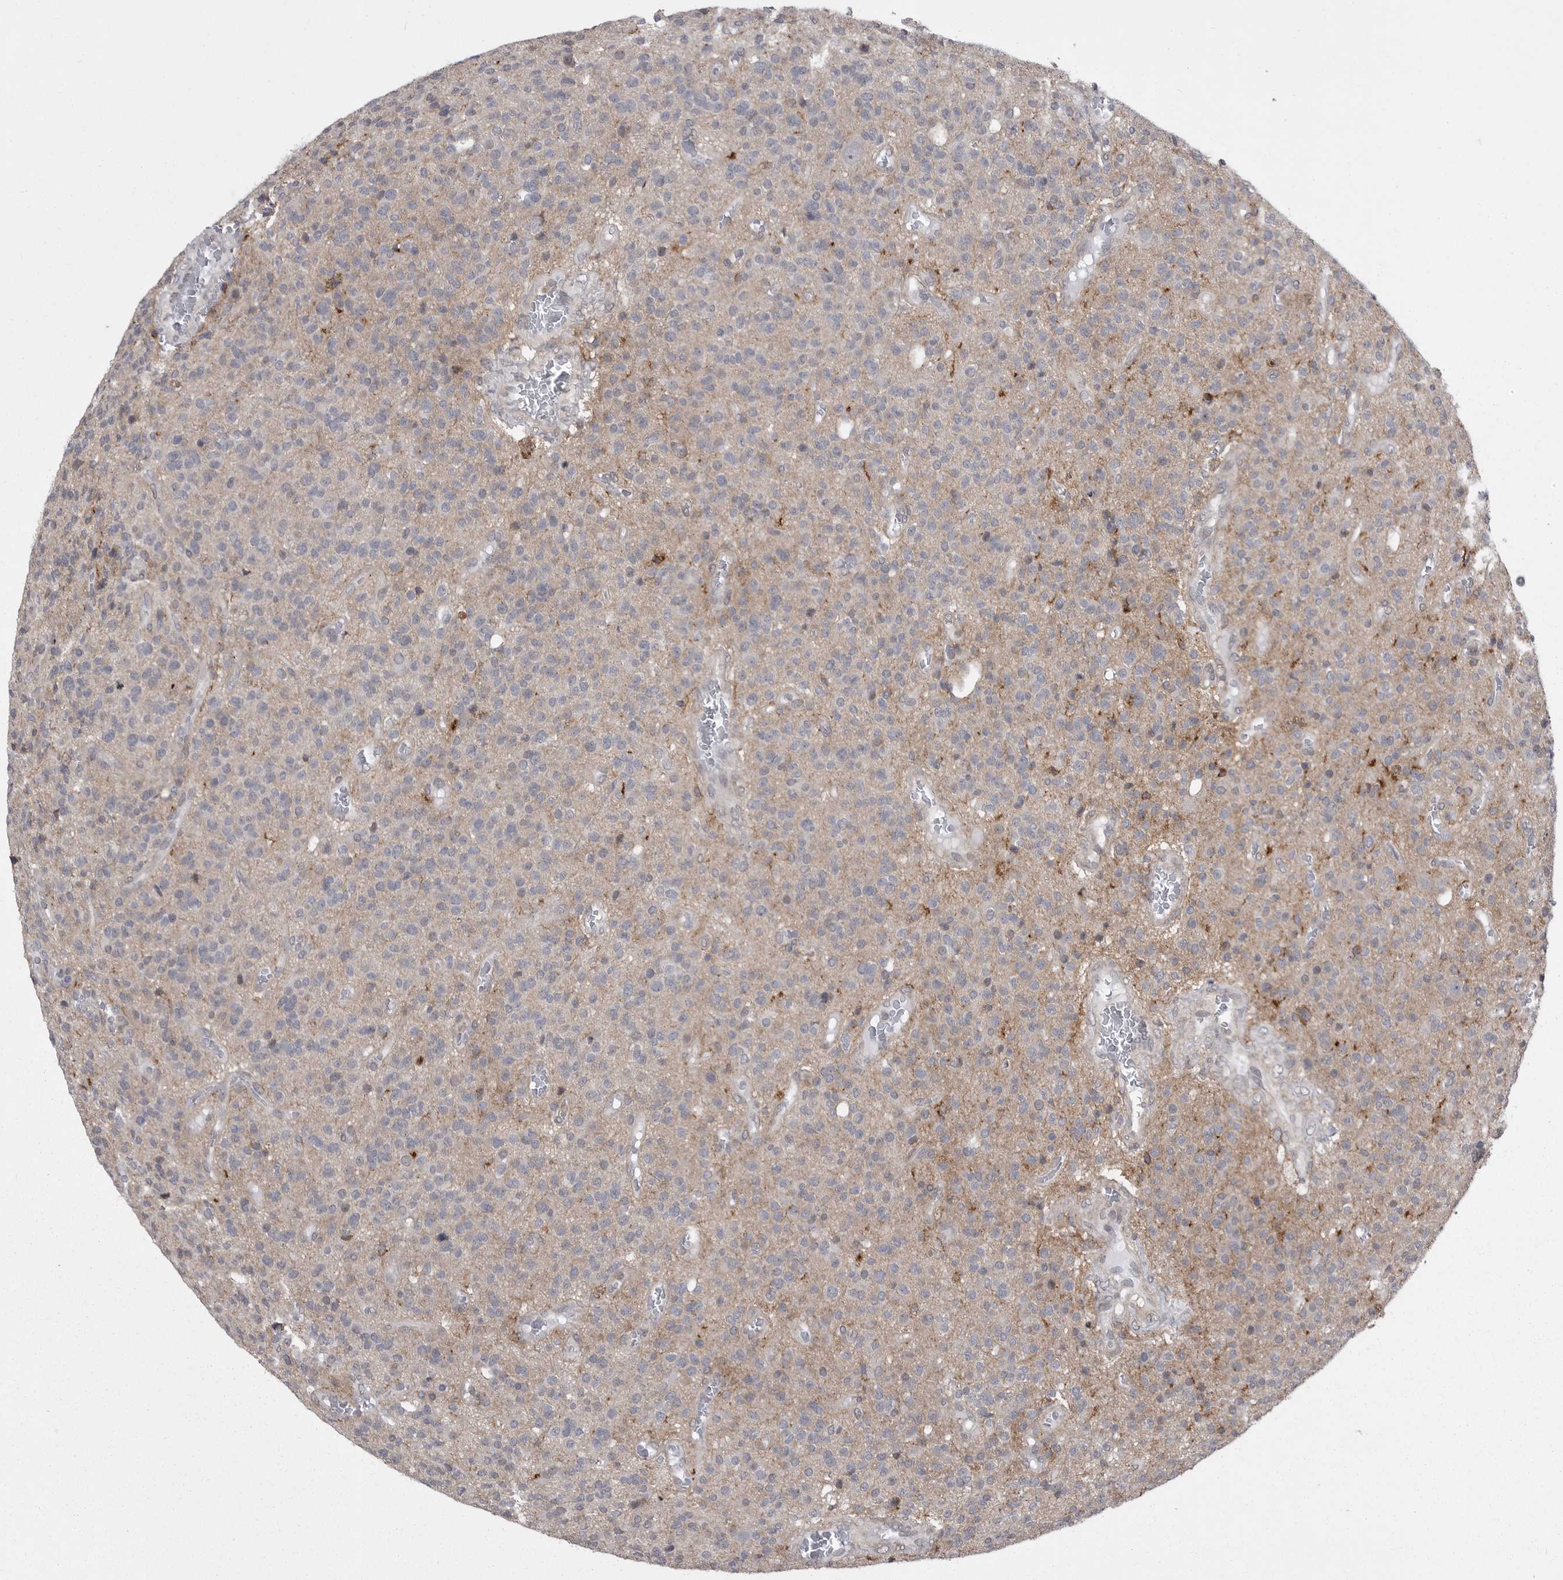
{"staining": {"intensity": "negative", "quantity": "none", "location": "none"}, "tissue": "glioma", "cell_type": "Tumor cells", "image_type": "cancer", "snomed": [{"axis": "morphology", "description": "Glioma, malignant, High grade"}, {"axis": "topography", "description": "Brain"}], "caption": "This is an immunohistochemistry micrograph of glioma. There is no positivity in tumor cells.", "gene": "ABL1", "patient": {"sex": "male", "age": 34}}